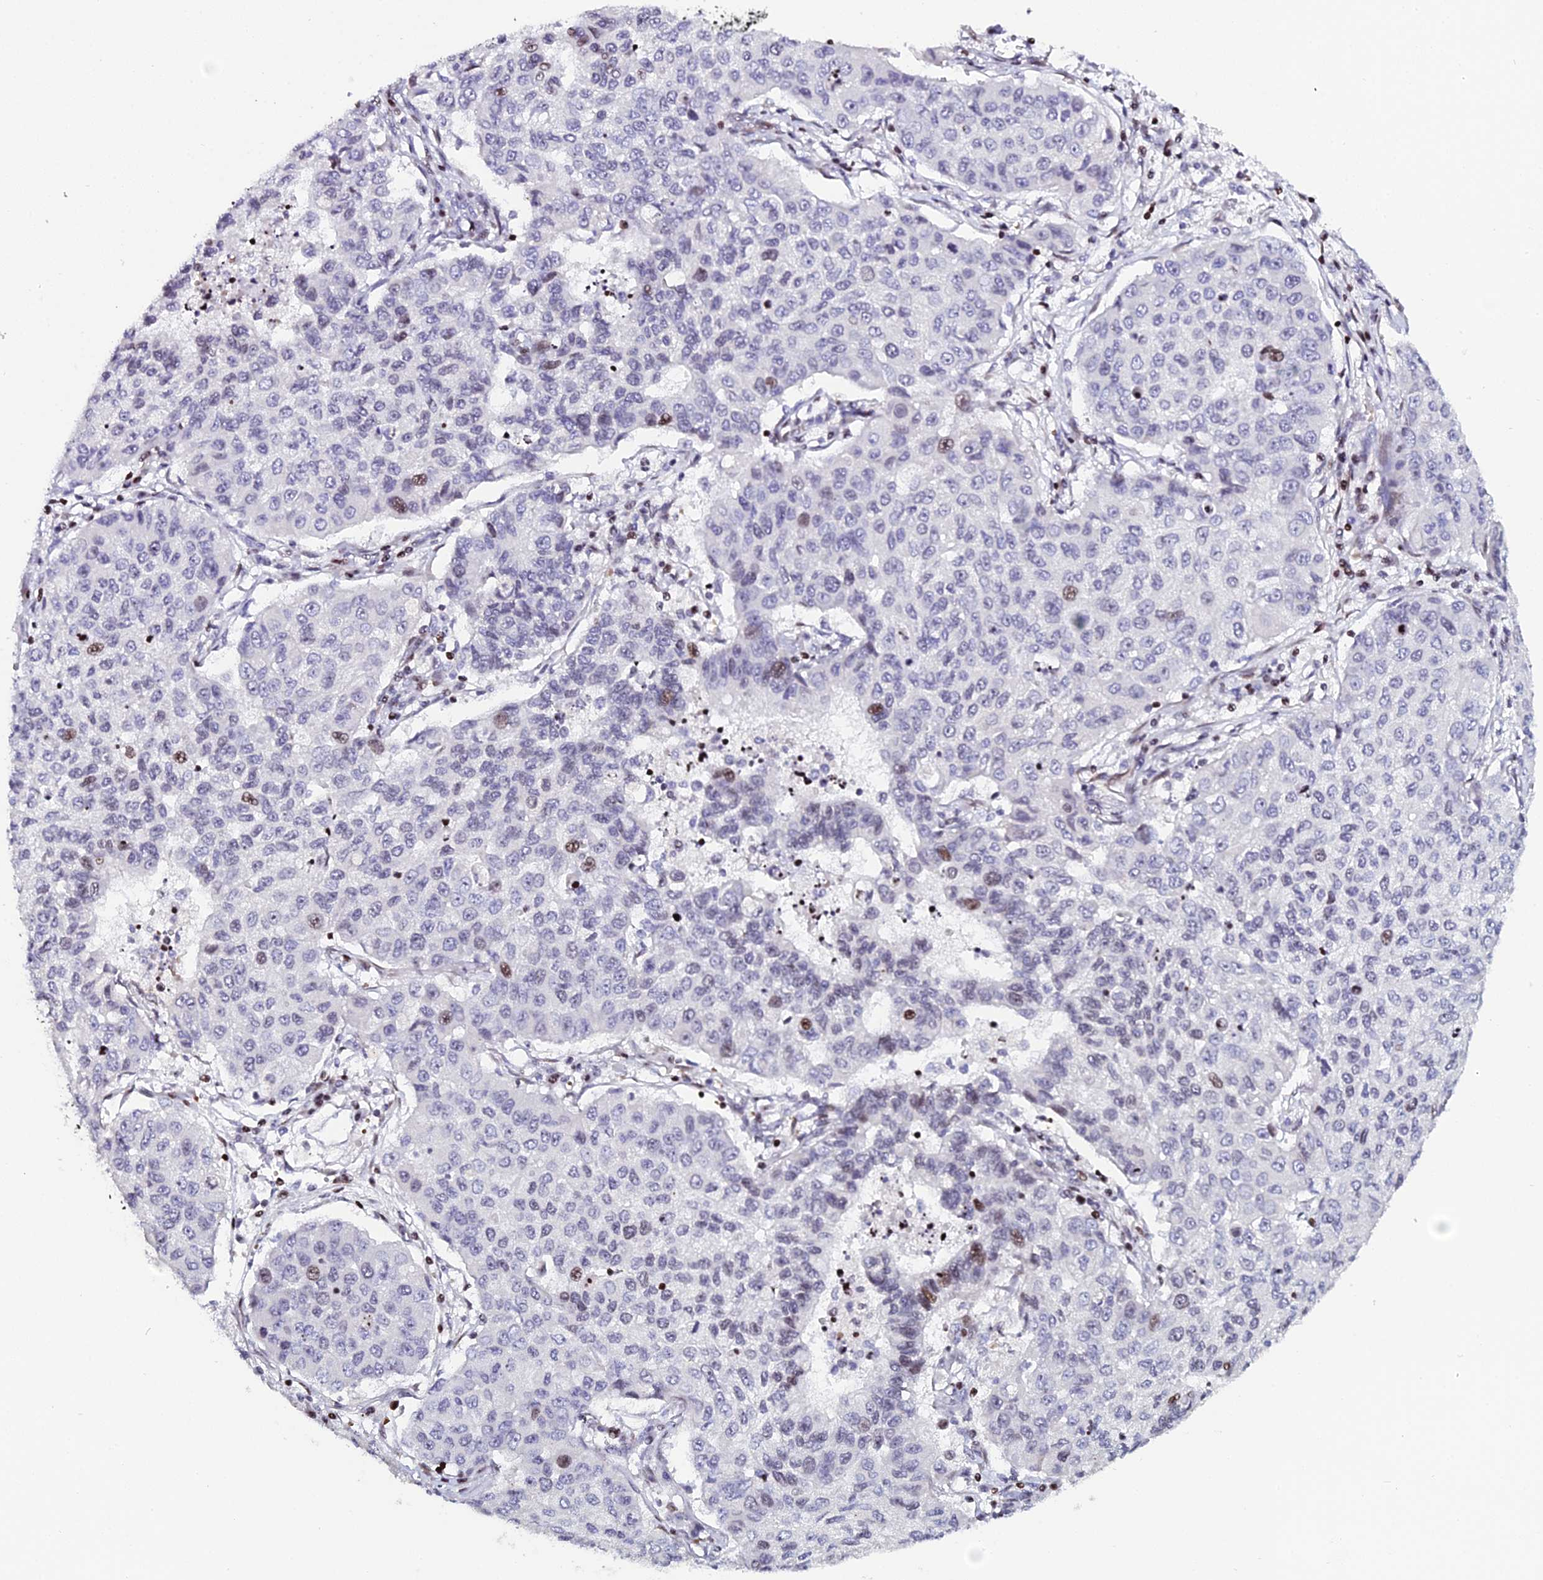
{"staining": {"intensity": "moderate", "quantity": "<25%", "location": "nuclear"}, "tissue": "lung cancer", "cell_type": "Tumor cells", "image_type": "cancer", "snomed": [{"axis": "morphology", "description": "Squamous cell carcinoma, NOS"}, {"axis": "topography", "description": "Lung"}], "caption": "Protein staining of lung cancer tissue exhibits moderate nuclear positivity in about <25% of tumor cells.", "gene": "MYNN", "patient": {"sex": "male", "age": 74}}